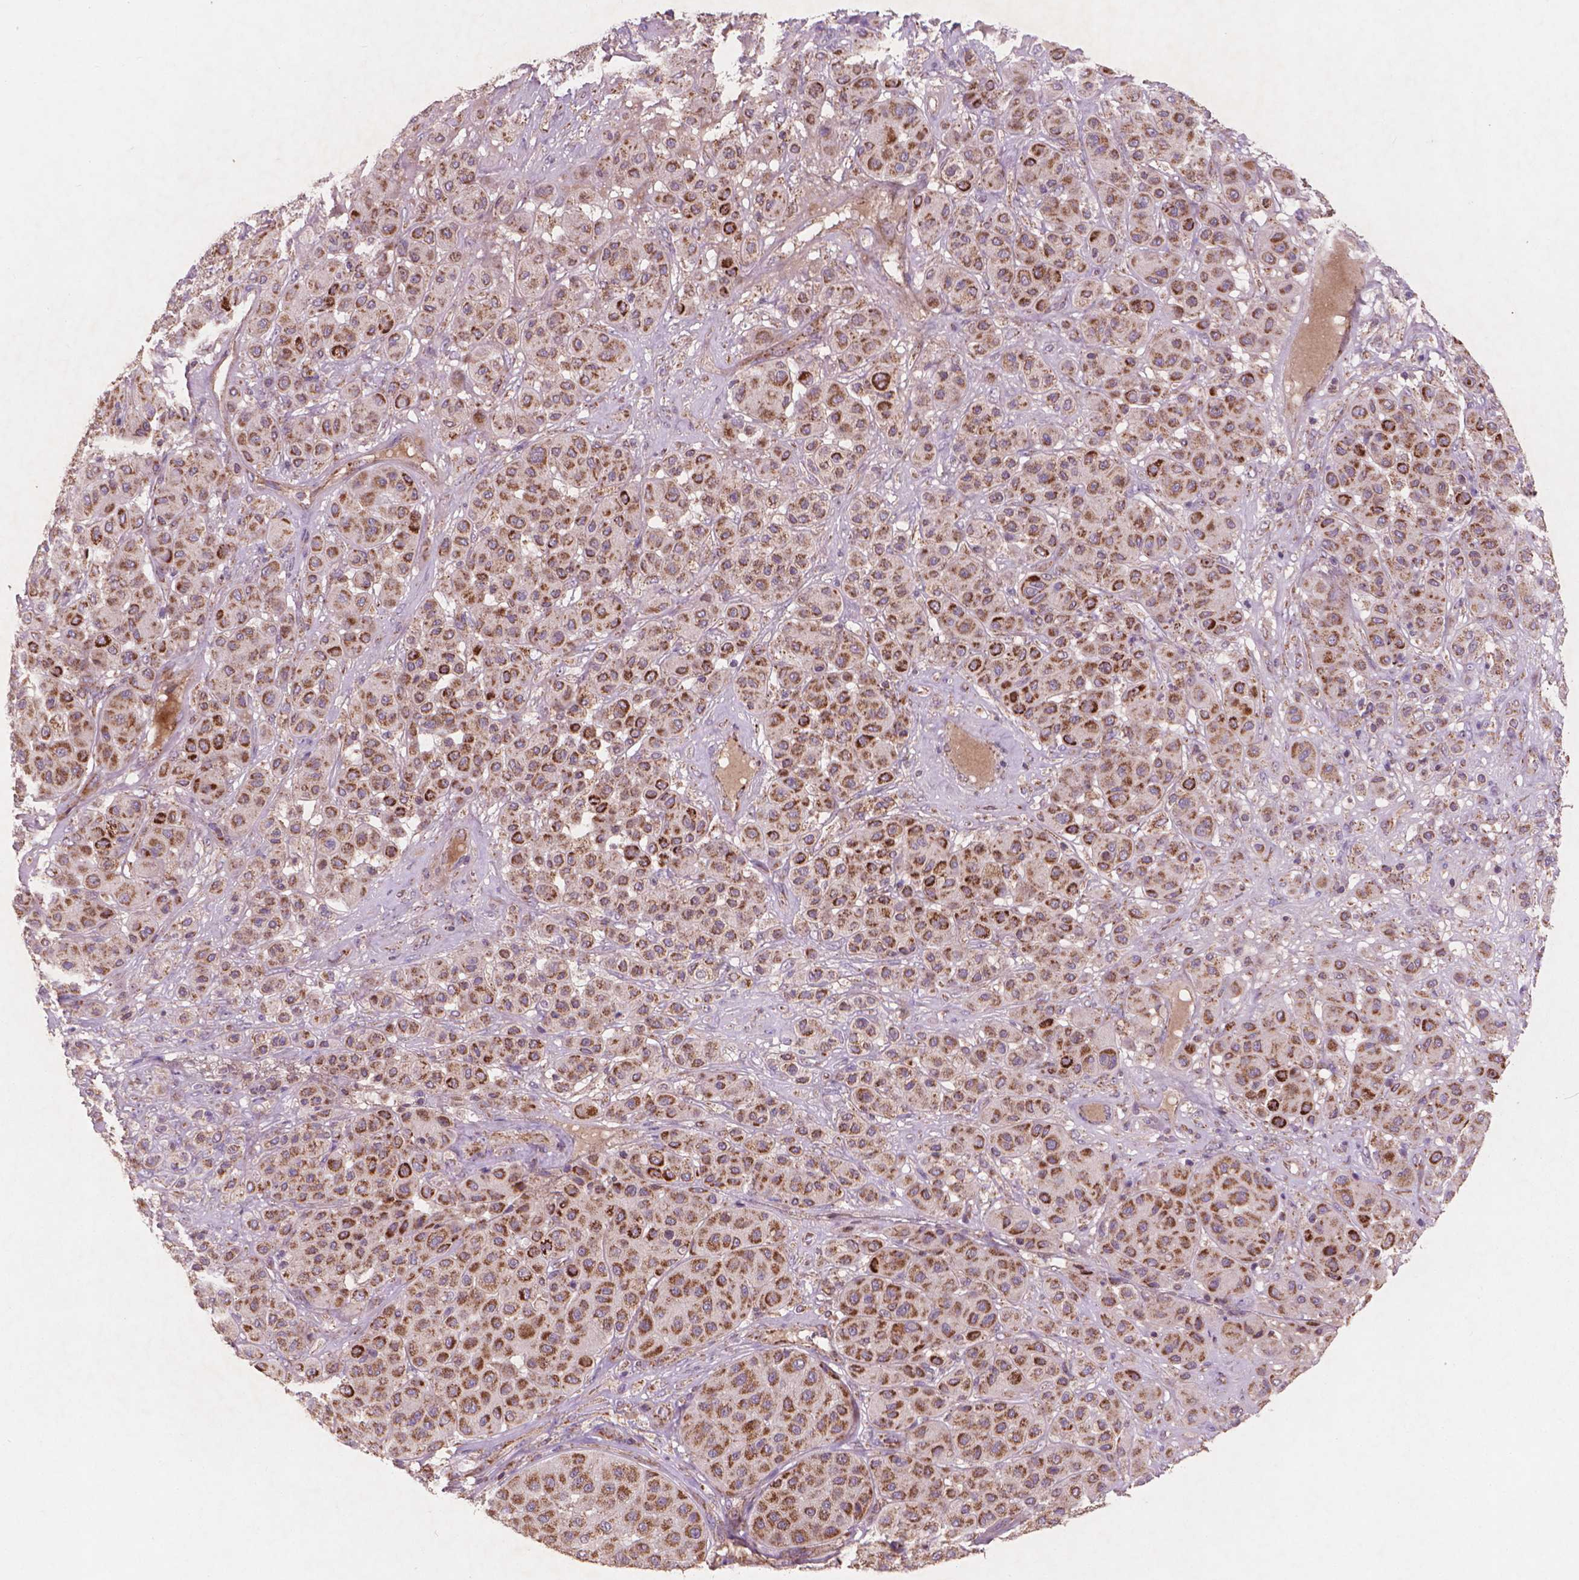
{"staining": {"intensity": "strong", "quantity": ">75%", "location": "cytoplasmic/membranous"}, "tissue": "melanoma", "cell_type": "Tumor cells", "image_type": "cancer", "snomed": [{"axis": "morphology", "description": "Malignant melanoma, Metastatic site"}, {"axis": "topography", "description": "Smooth muscle"}], "caption": "An image showing strong cytoplasmic/membranous staining in about >75% of tumor cells in melanoma, as visualized by brown immunohistochemical staining.", "gene": "NLRX1", "patient": {"sex": "male", "age": 41}}